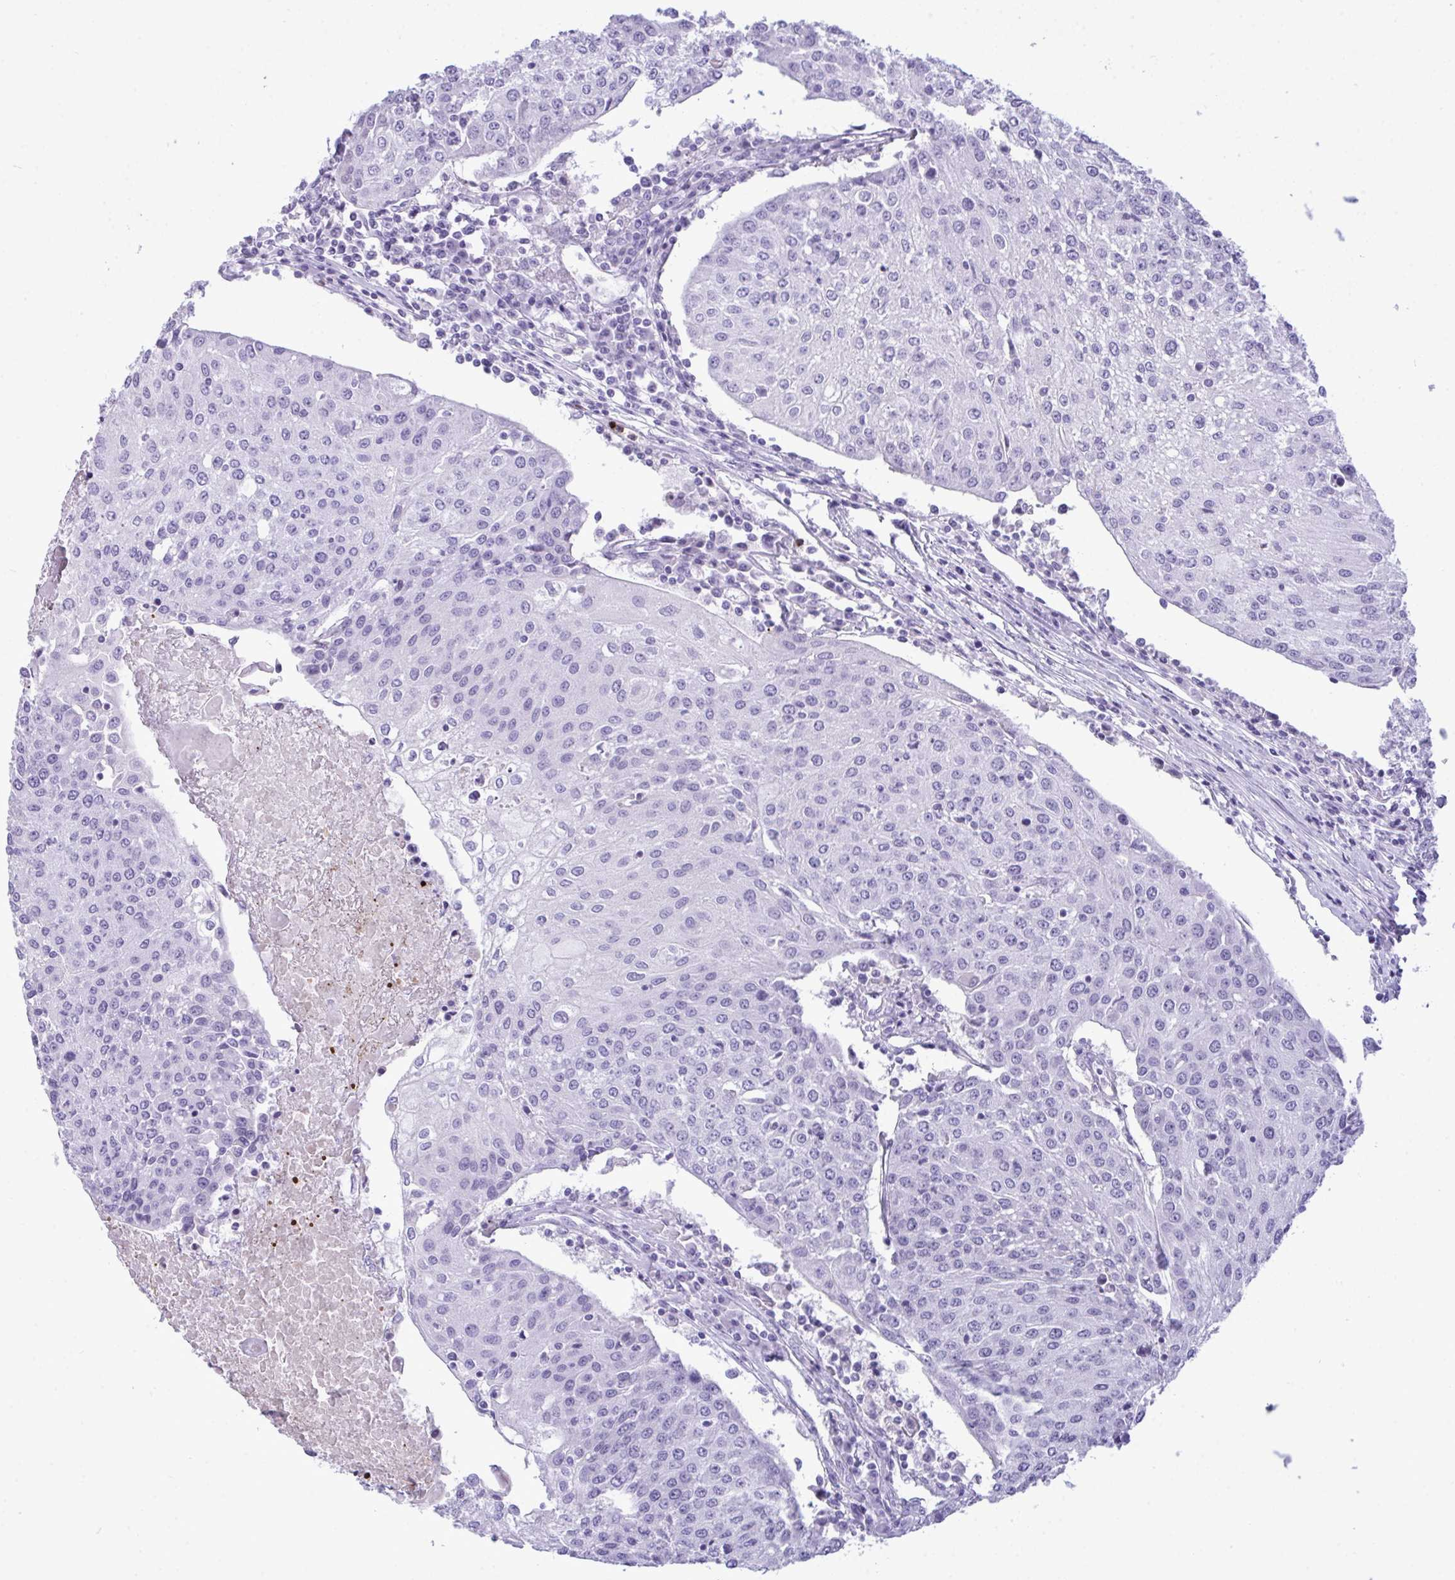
{"staining": {"intensity": "negative", "quantity": "none", "location": "none"}, "tissue": "urothelial cancer", "cell_type": "Tumor cells", "image_type": "cancer", "snomed": [{"axis": "morphology", "description": "Urothelial carcinoma, High grade"}, {"axis": "topography", "description": "Urinary bladder"}], "caption": "This photomicrograph is of high-grade urothelial carcinoma stained with immunohistochemistry (IHC) to label a protein in brown with the nuclei are counter-stained blue. There is no staining in tumor cells. (DAB (3,3'-diaminobenzidine) immunohistochemistry (IHC), high magnification).", "gene": "ARHGAP42", "patient": {"sex": "female", "age": 85}}